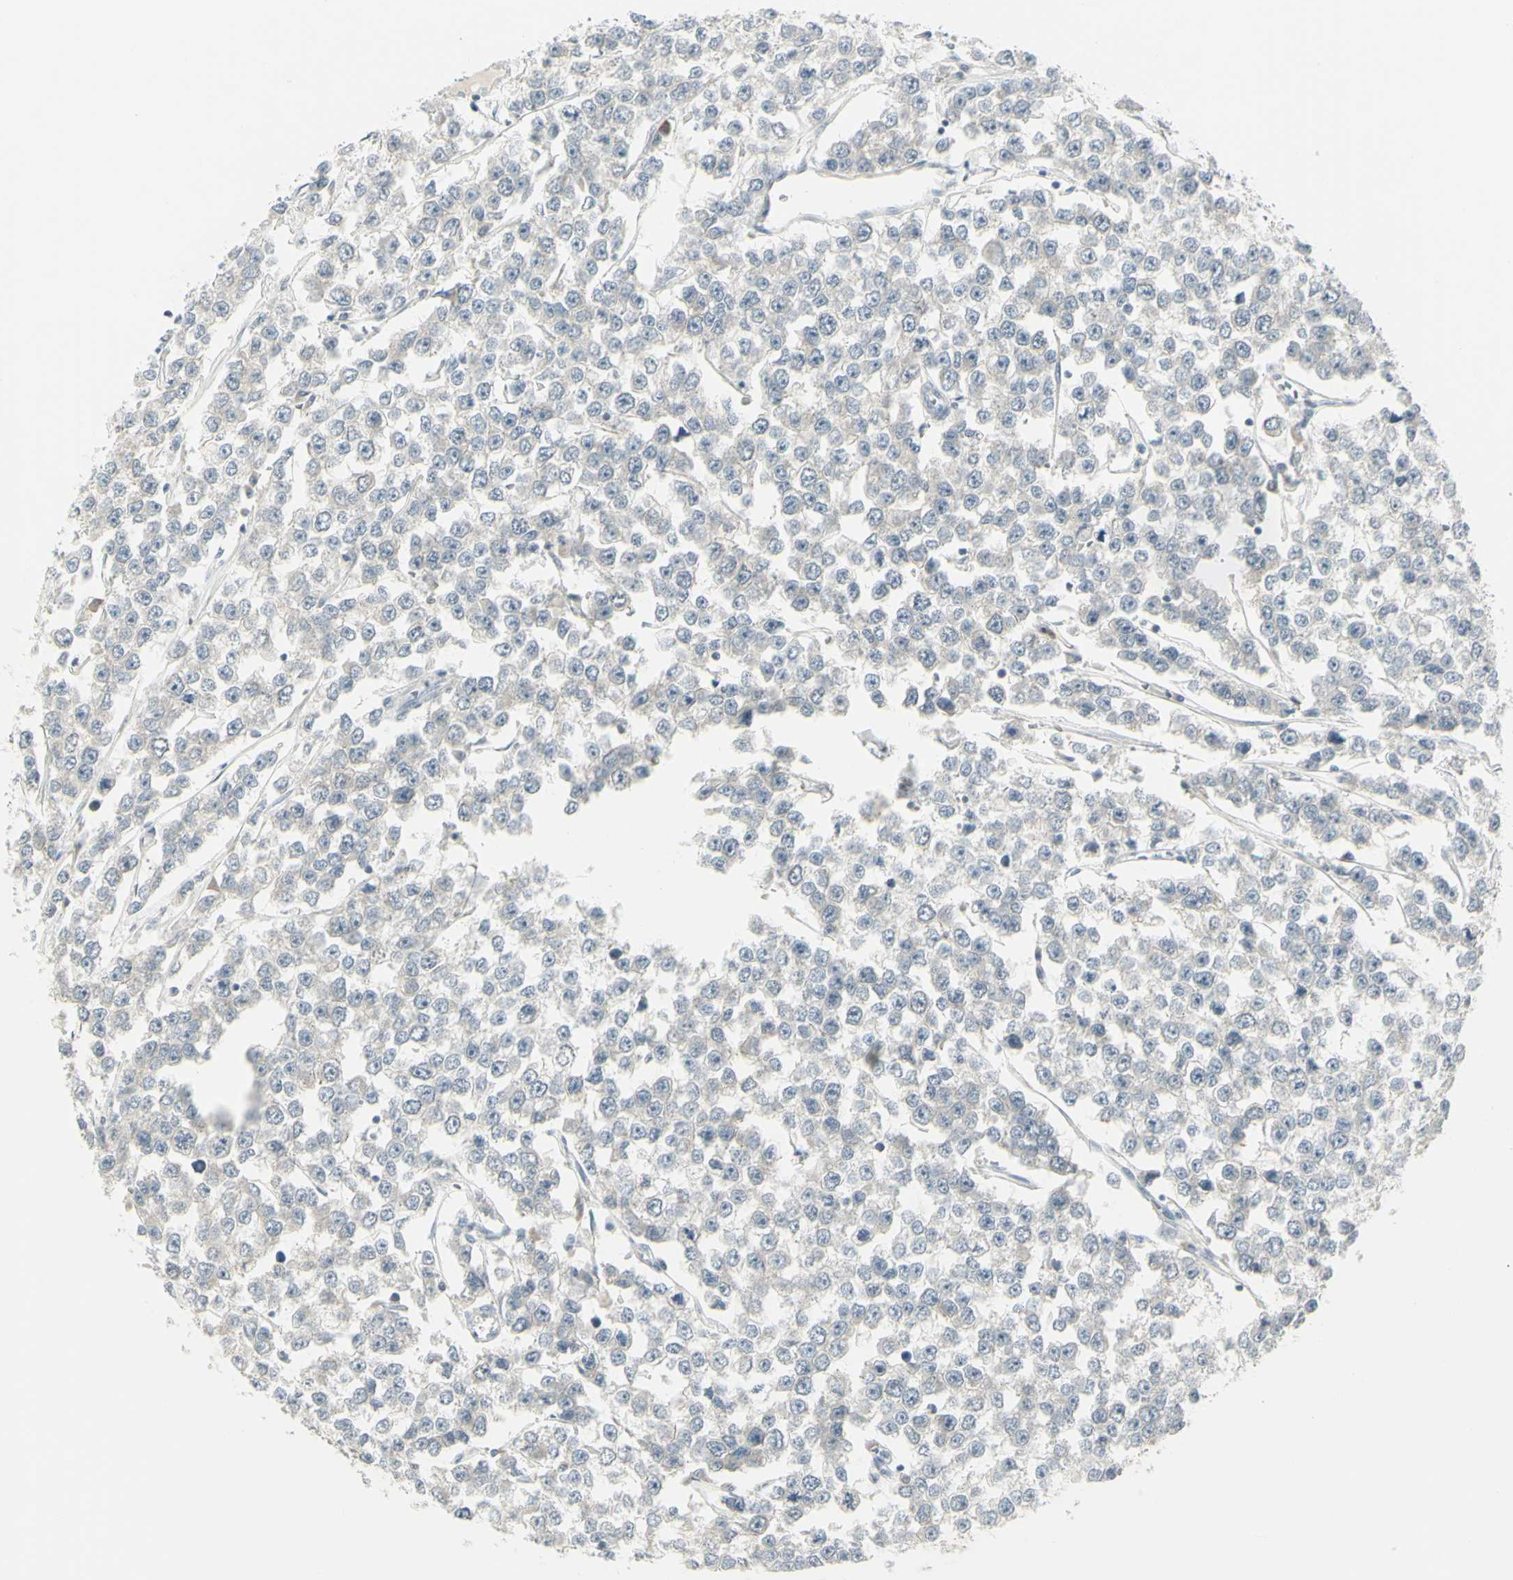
{"staining": {"intensity": "weak", "quantity": "<25%", "location": "cytoplasmic/membranous"}, "tissue": "testis cancer", "cell_type": "Tumor cells", "image_type": "cancer", "snomed": [{"axis": "morphology", "description": "Seminoma, NOS"}, {"axis": "morphology", "description": "Carcinoma, Embryonal, NOS"}, {"axis": "topography", "description": "Testis"}], "caption": "IHC micrograph of testis cancer (seminoma) stained for a protein (brown), which reveals no positivity in tumor cells.", "gene": "CCNB2", "patient": {"sex": "male", "age": 52}}